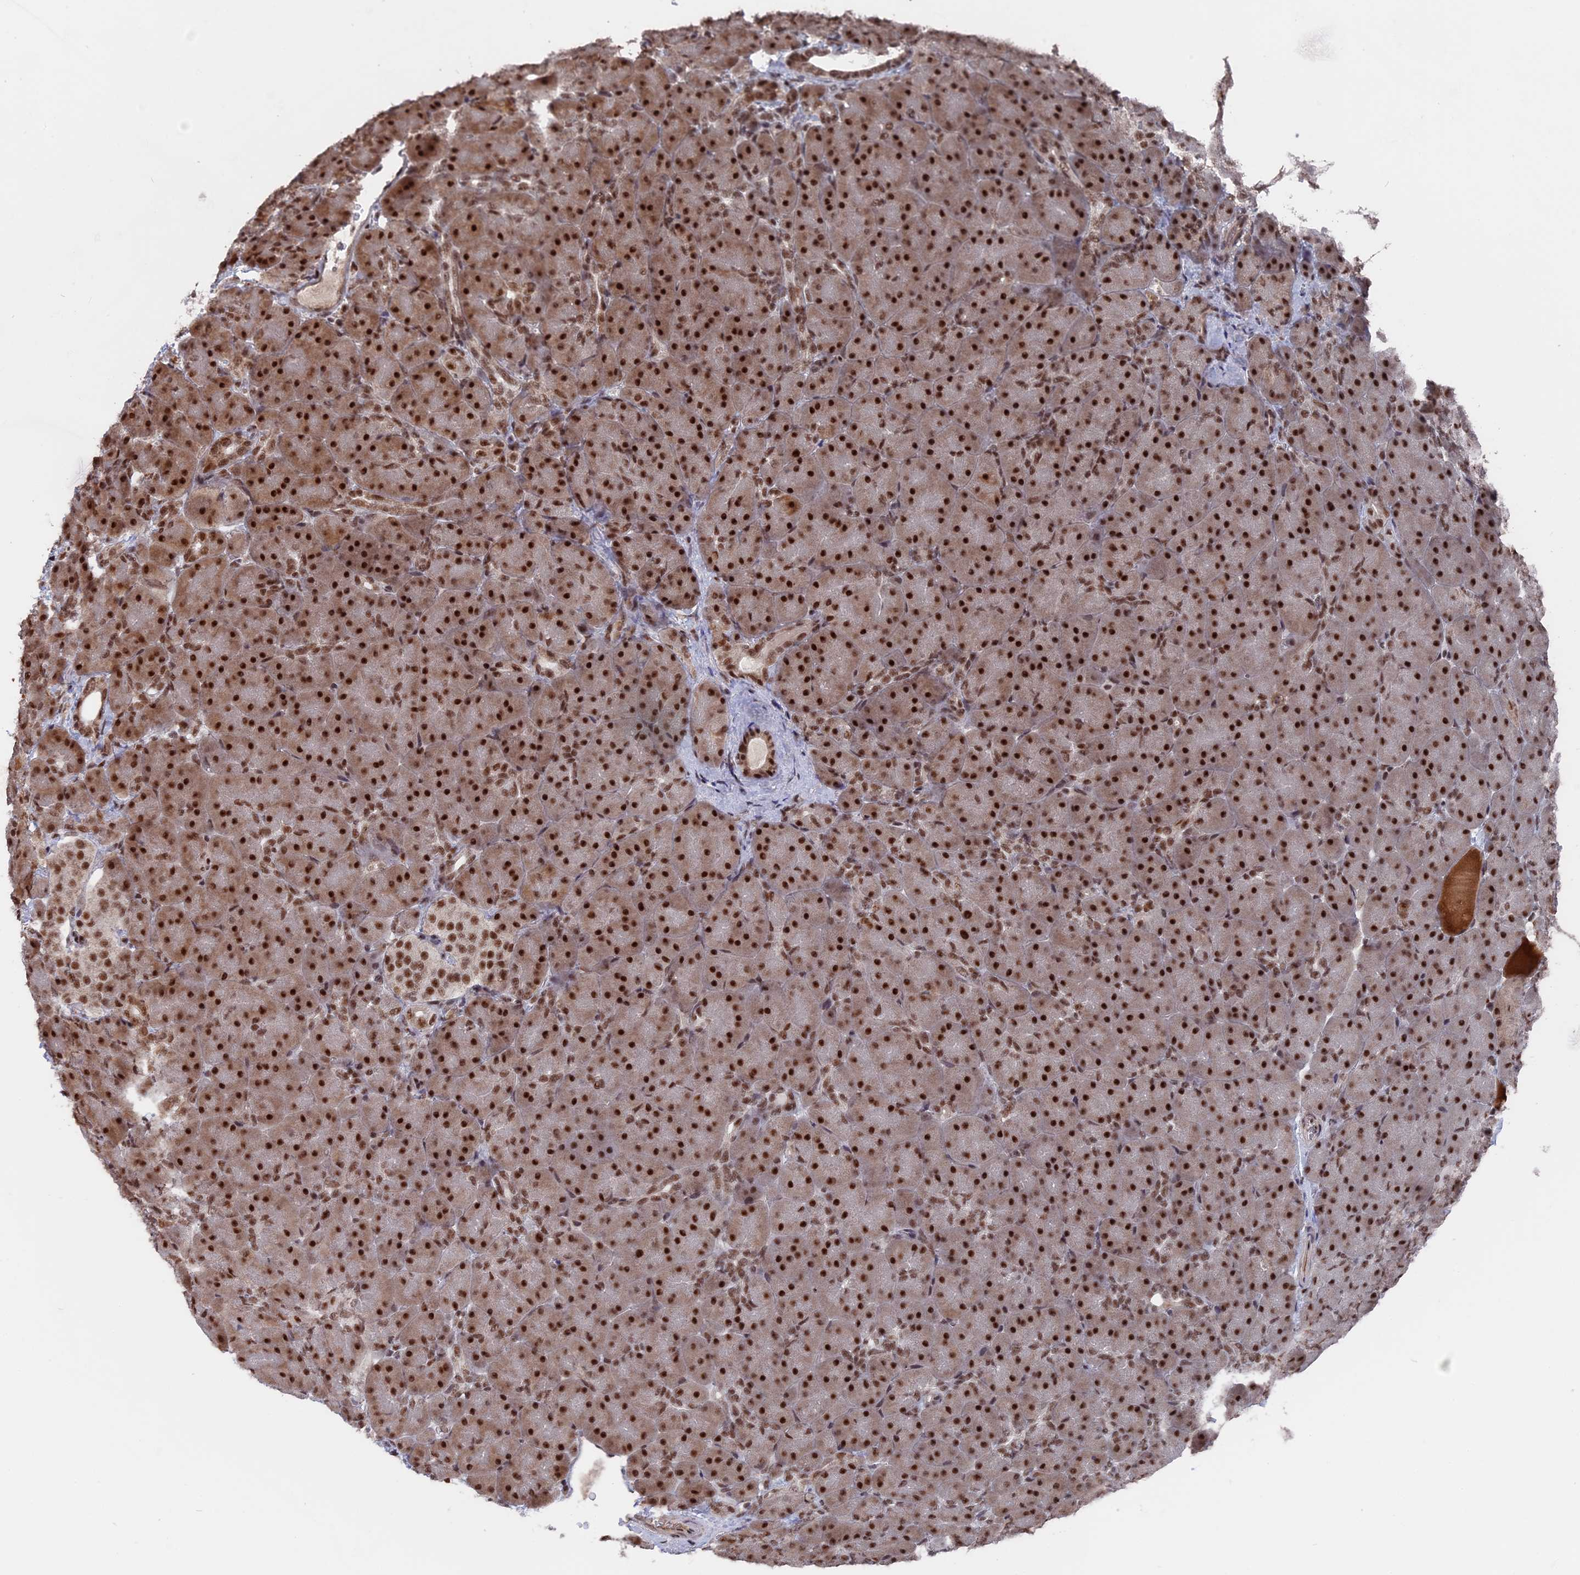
{"staining": {"intensity": "strong", "quantity": ">75%", "location": "nuclear"}, "tissue": "pancreas", "cell_type": "Exocrine glandular cells", "image_type": "normal", "snomed": [{"axis": "morphology", "description": "Normal tissue, NOS"}, {"axis": "topography", "description": "Pancreas"}], "caption": "This is an image of immunohistochemistry staining of benign pancreas, which shows strong expression in the nuclear of exocrine glandular cells.", "gene": "SF3A2", "patient": {"sex": "male", "age": 66}}